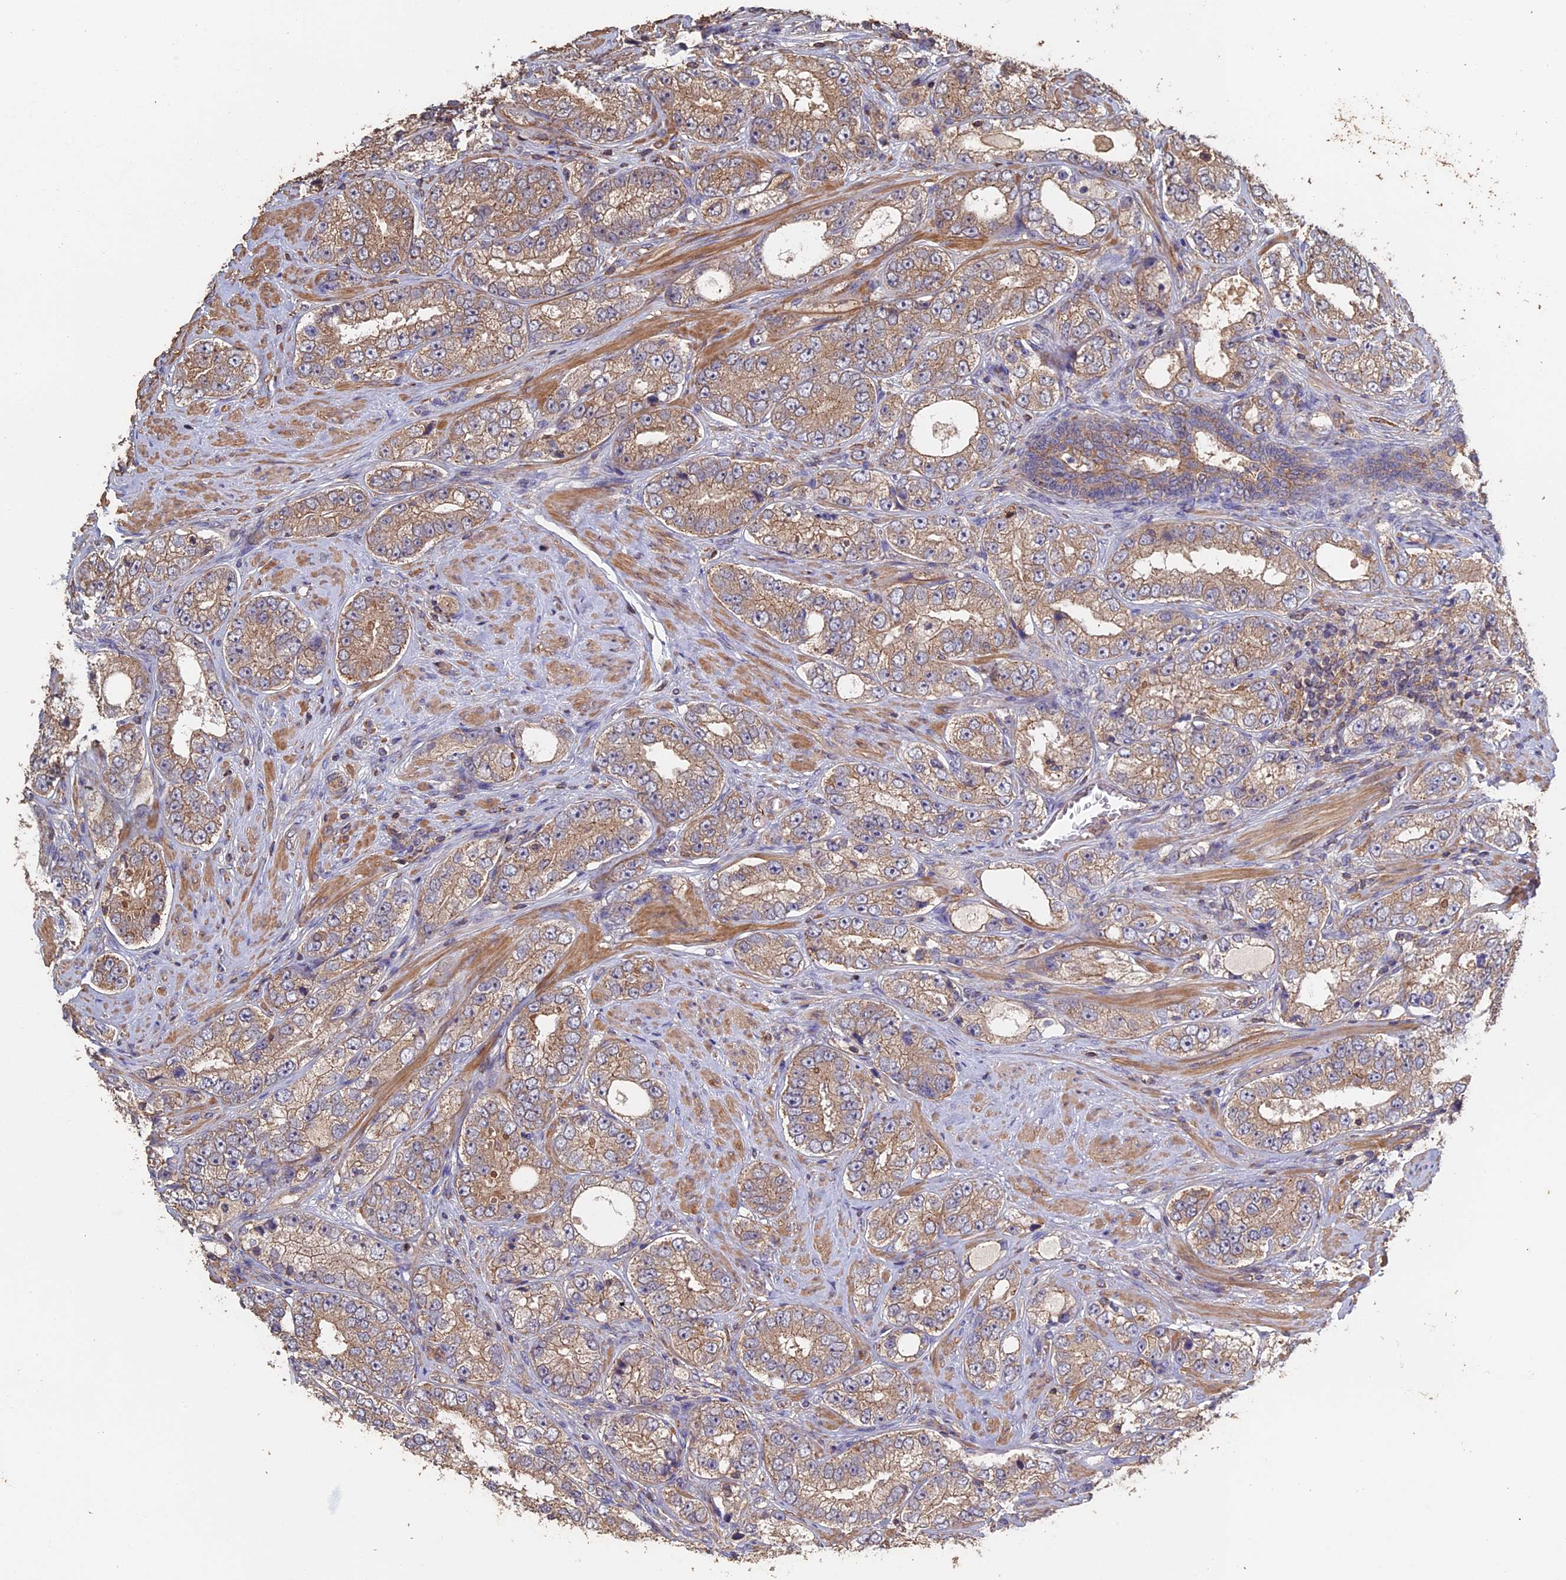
{"staining": {"intensity": "moderate", "quantity": ">75%", "location": "cytoplasmic/membranous"}, "tissue": "prostate cancer", "cell_type": "Tumor cells", "image_type": "cancer", "snomed": [{"axis": "morphology", "description": "Adenocarcinoma, High grade"}, {"axis": "topography", "description": "Prostate"}], "caption": "High-power microscopy captured an IHC histopathology image of prostate cancer, revealing moderate cytoplasmic/membranous expression in about >75% of tumor cells. (IHC, brightfield microscopy, high magnification).", "gene": "PIGQ", "patient": {"sex": "male", "age": 56}}